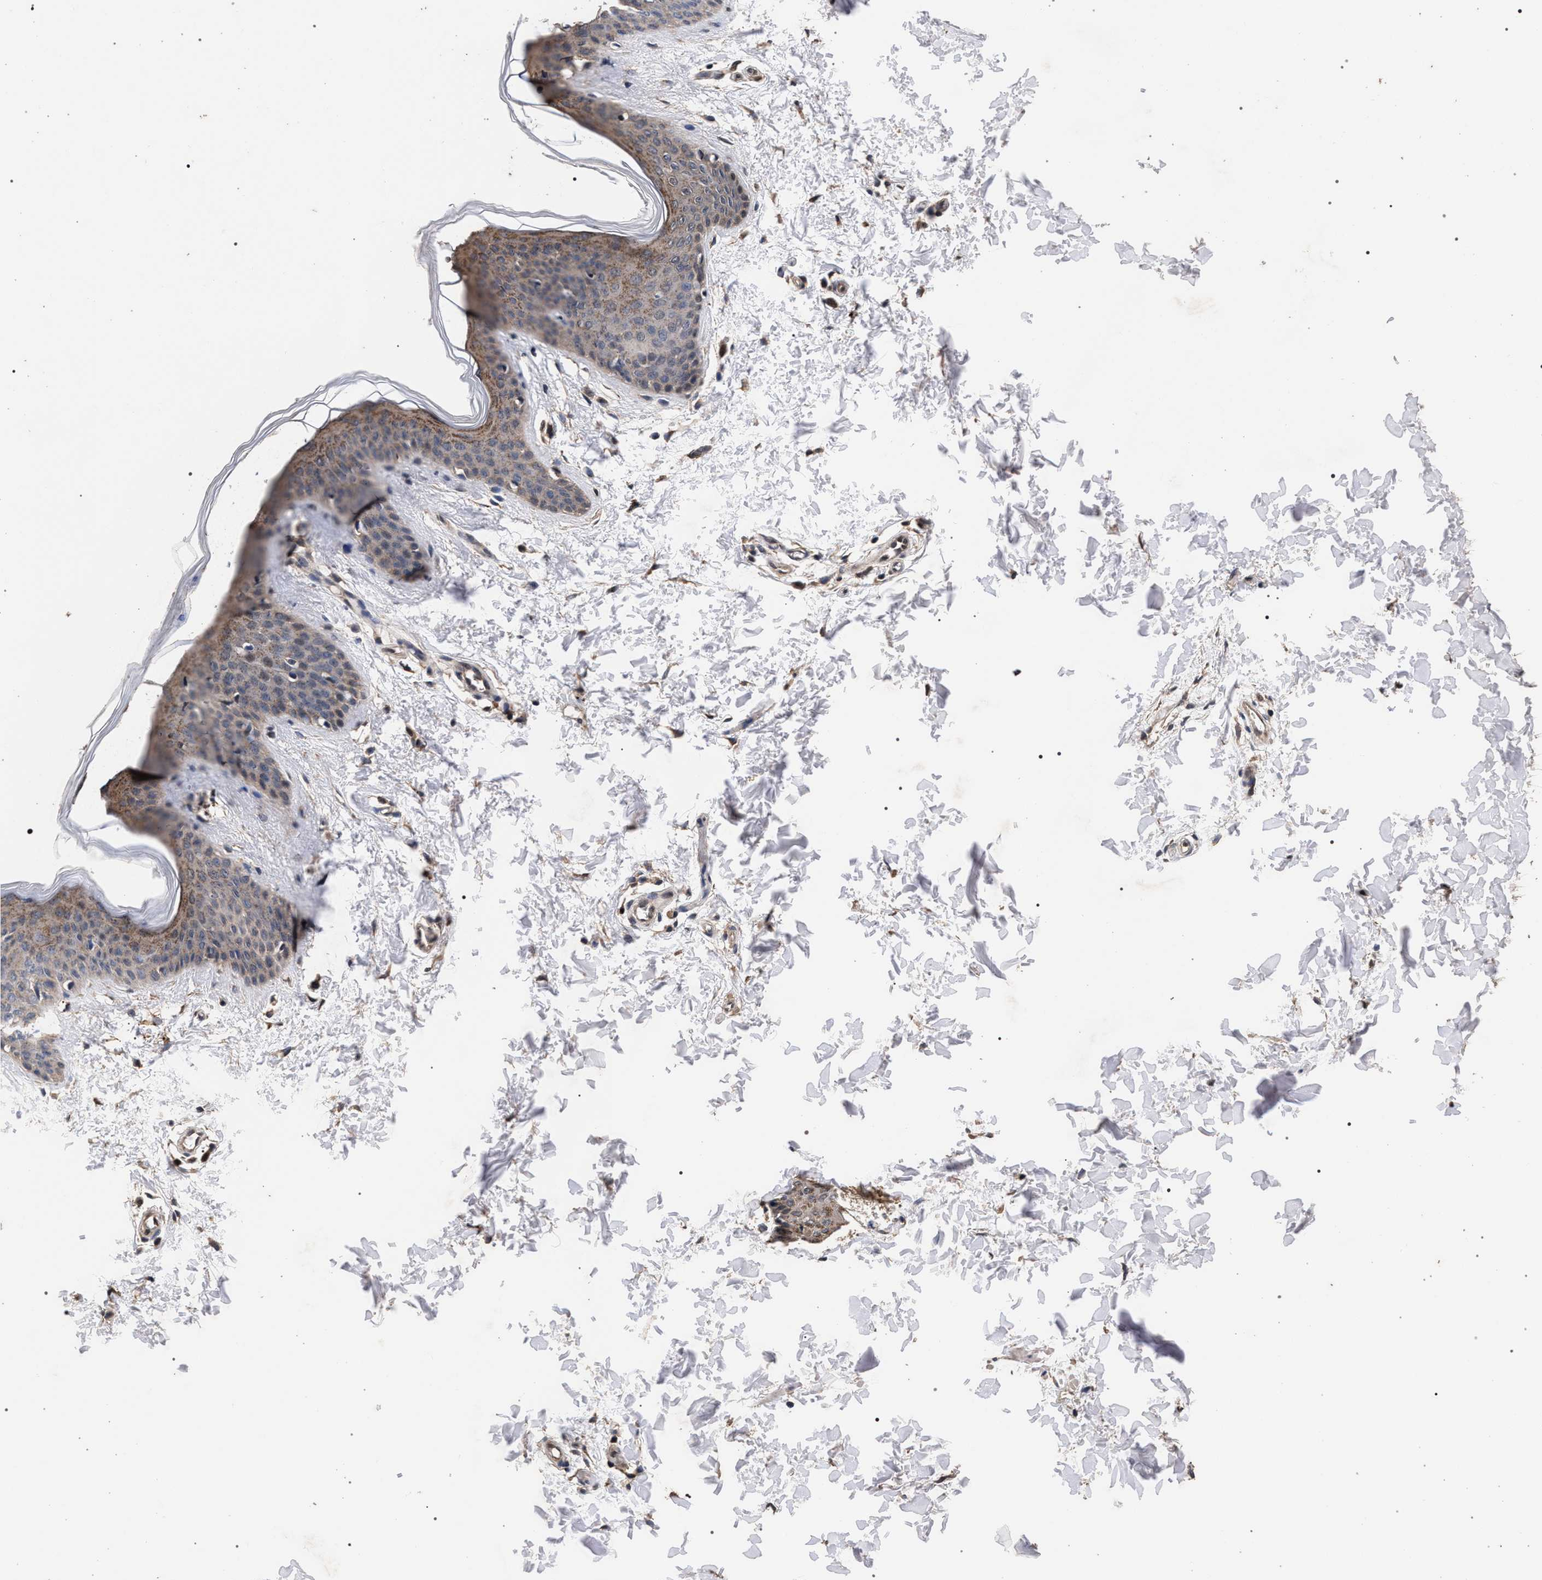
{"staining": {"intensity": "moderate", "quantity": ">75%", "location": "cytoplasmic/membranous"}, "tissue": "skin", "cell_type": "Fibroblasts", "image_type": "normal", "snomed": [{"axis": "morphology", "description": "Normal tissue, NOS"}, {"axis": "topography", "description": "Skin"}], "caption": "Immunohistochemical staining of normal human skin shows moderate cytoplasmic/membranous protein staining in approximately >75% of fibroblasts.", "gene": "ACOX1", "patient": {"sex": "female", "age": 17}}